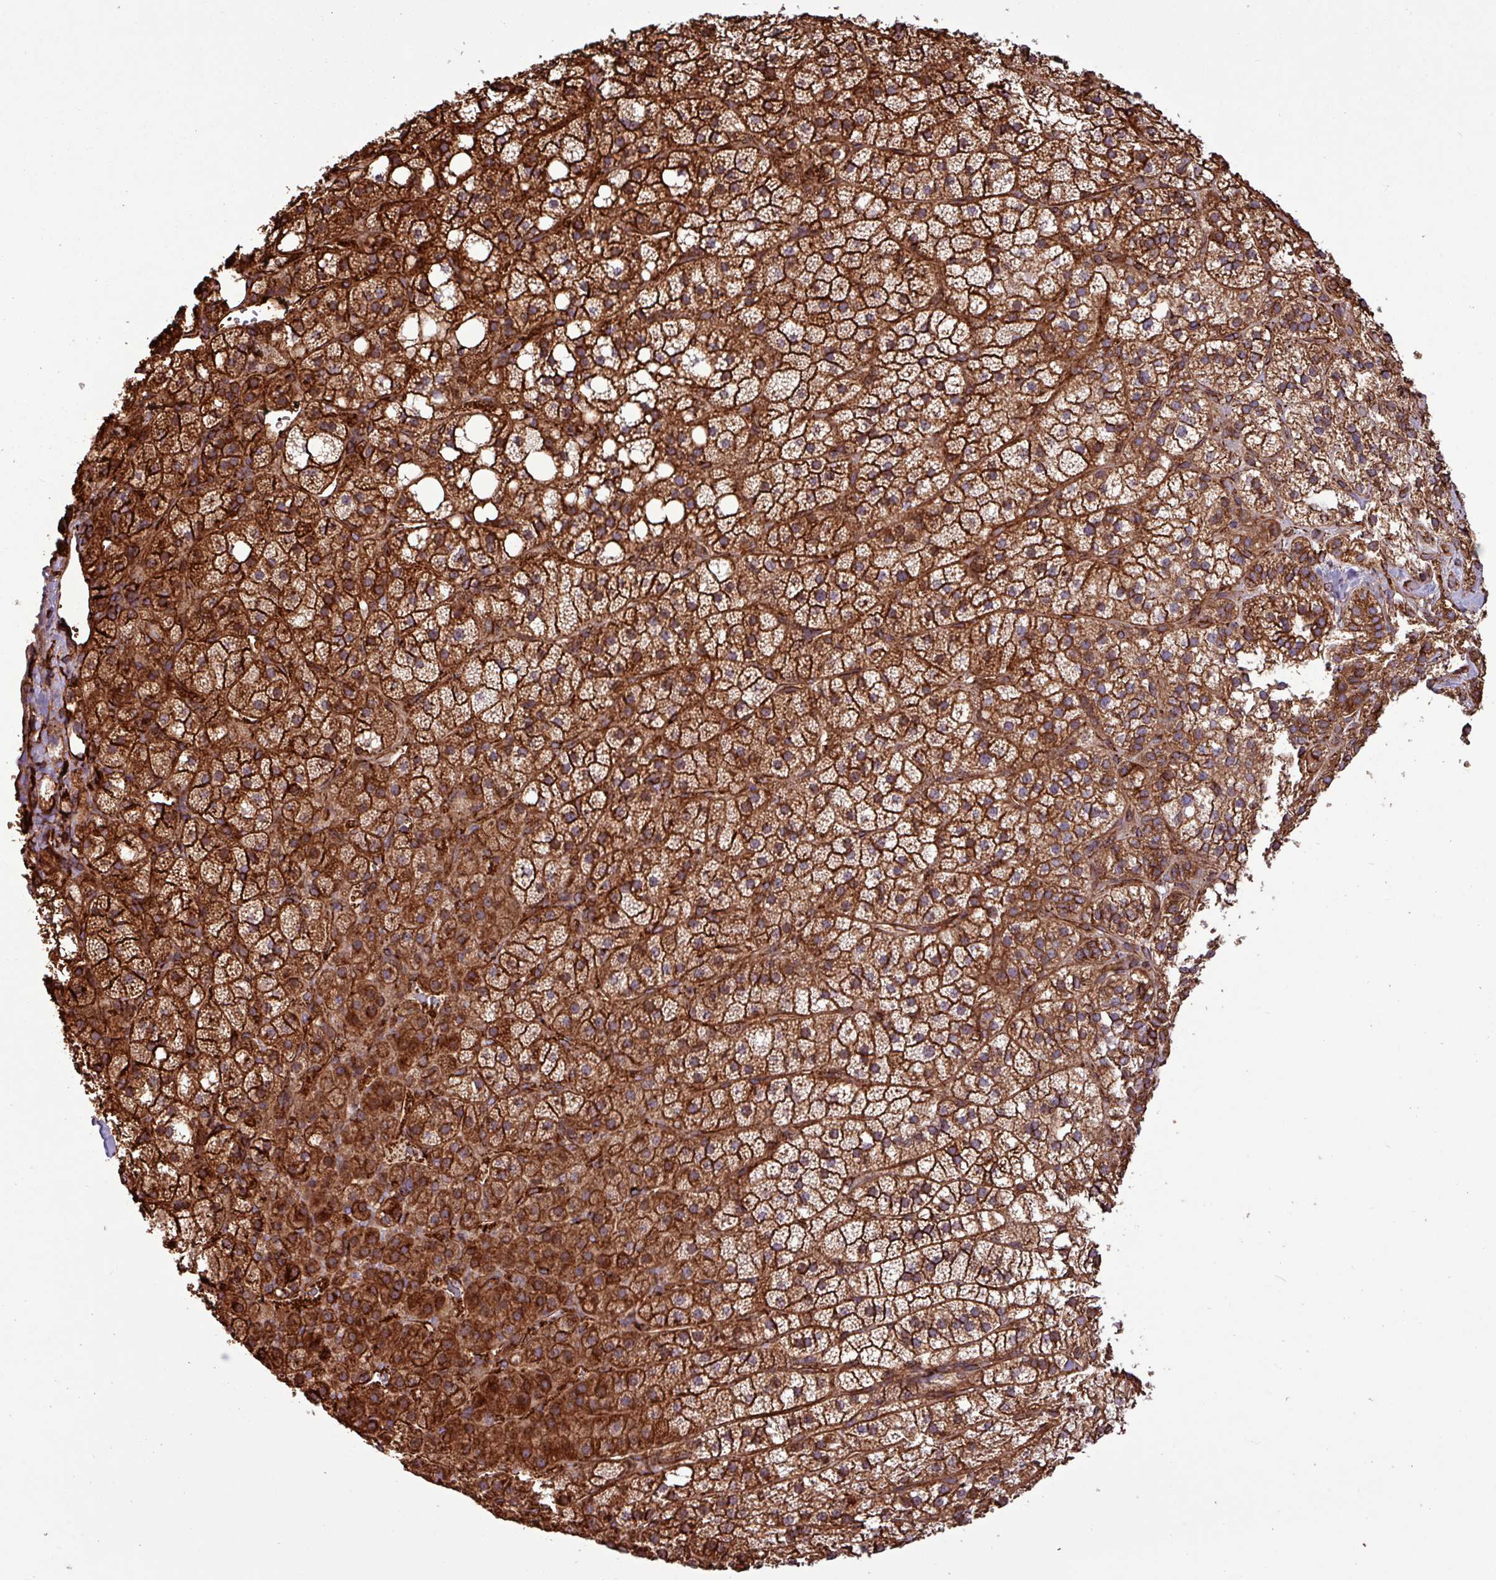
{"staining": {"intensity": "strong", "quantity": ">75%", "location": "cytoplasmic/membranous"}, "tissue": "adrenal gland", "cell_type": "Glandular cells", "image_type": "normal", "snomed": [{"axis": "morphology", "description": "Normal tissue, NOS"}, {"axis": "topography", "description": "Adrenal gland"}], "caption": "Strong cytoplasmic/membranous protein staining is seen in about >75% of glandular cells in adrenal gland.", "gene": "ZNF300", "patient": {"sex": "male", "age": 53}}